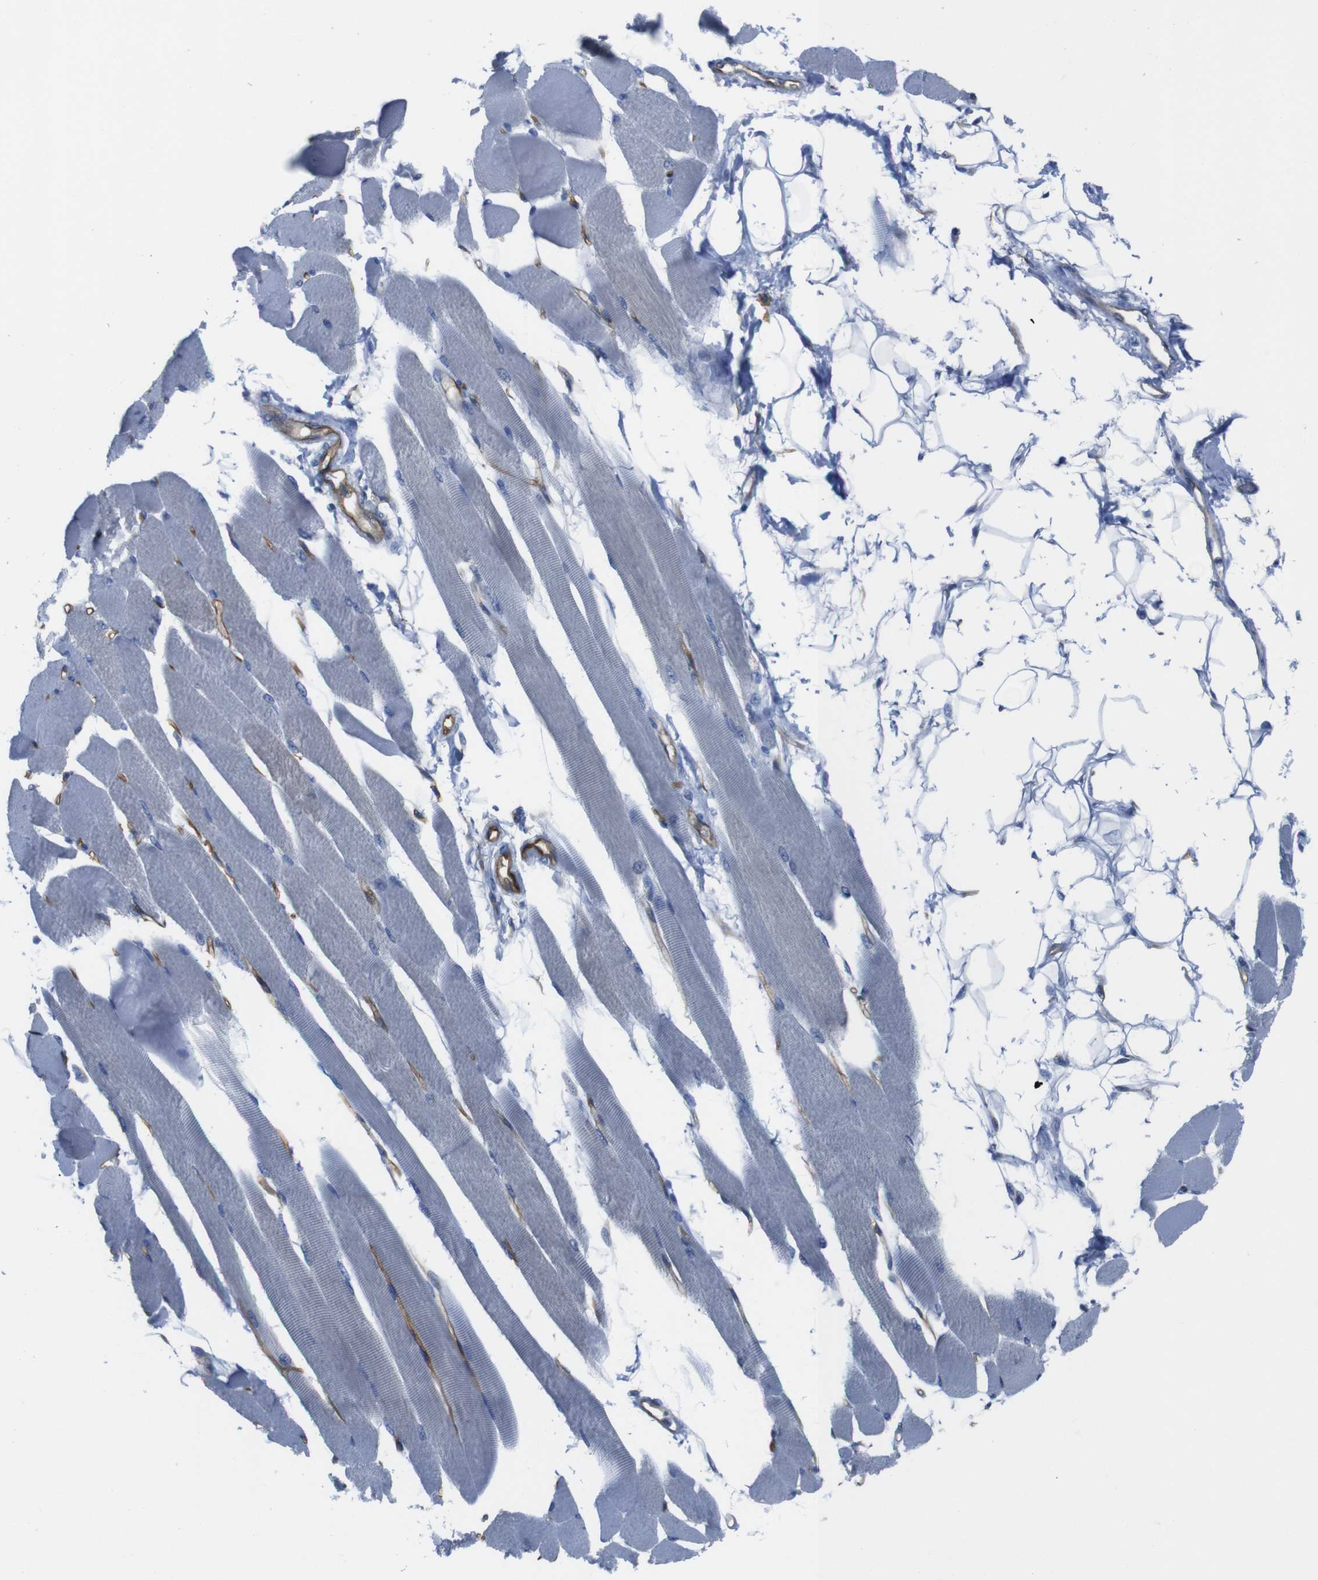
{"staining": {"intensity": "weak", "quantity": "25%-75%", "location": "cytoplasmic/membranous"}, "tissue": "skeletal muscle", "cell_type": "Myocytes", "image_type": "normal", "snomed": [{"axis": "morphology", "description": "Normal tissue, NOS"}, {"axis": "topography", "description": "Skeletal muscle"}, {"axis": "topography", "description": "Peripheral nerve tissue"}], "caption": "Immunohistochemical staining of unremarkable human skeletal muscle shows weak cytoplasmic/membranous protein staining in about 25%-75% of myocytes. (Brightfield microscopy of DAB IHC at high magnification).", "gene": "HSPA12B", "patient": {"sex": "female", "age": 84}}